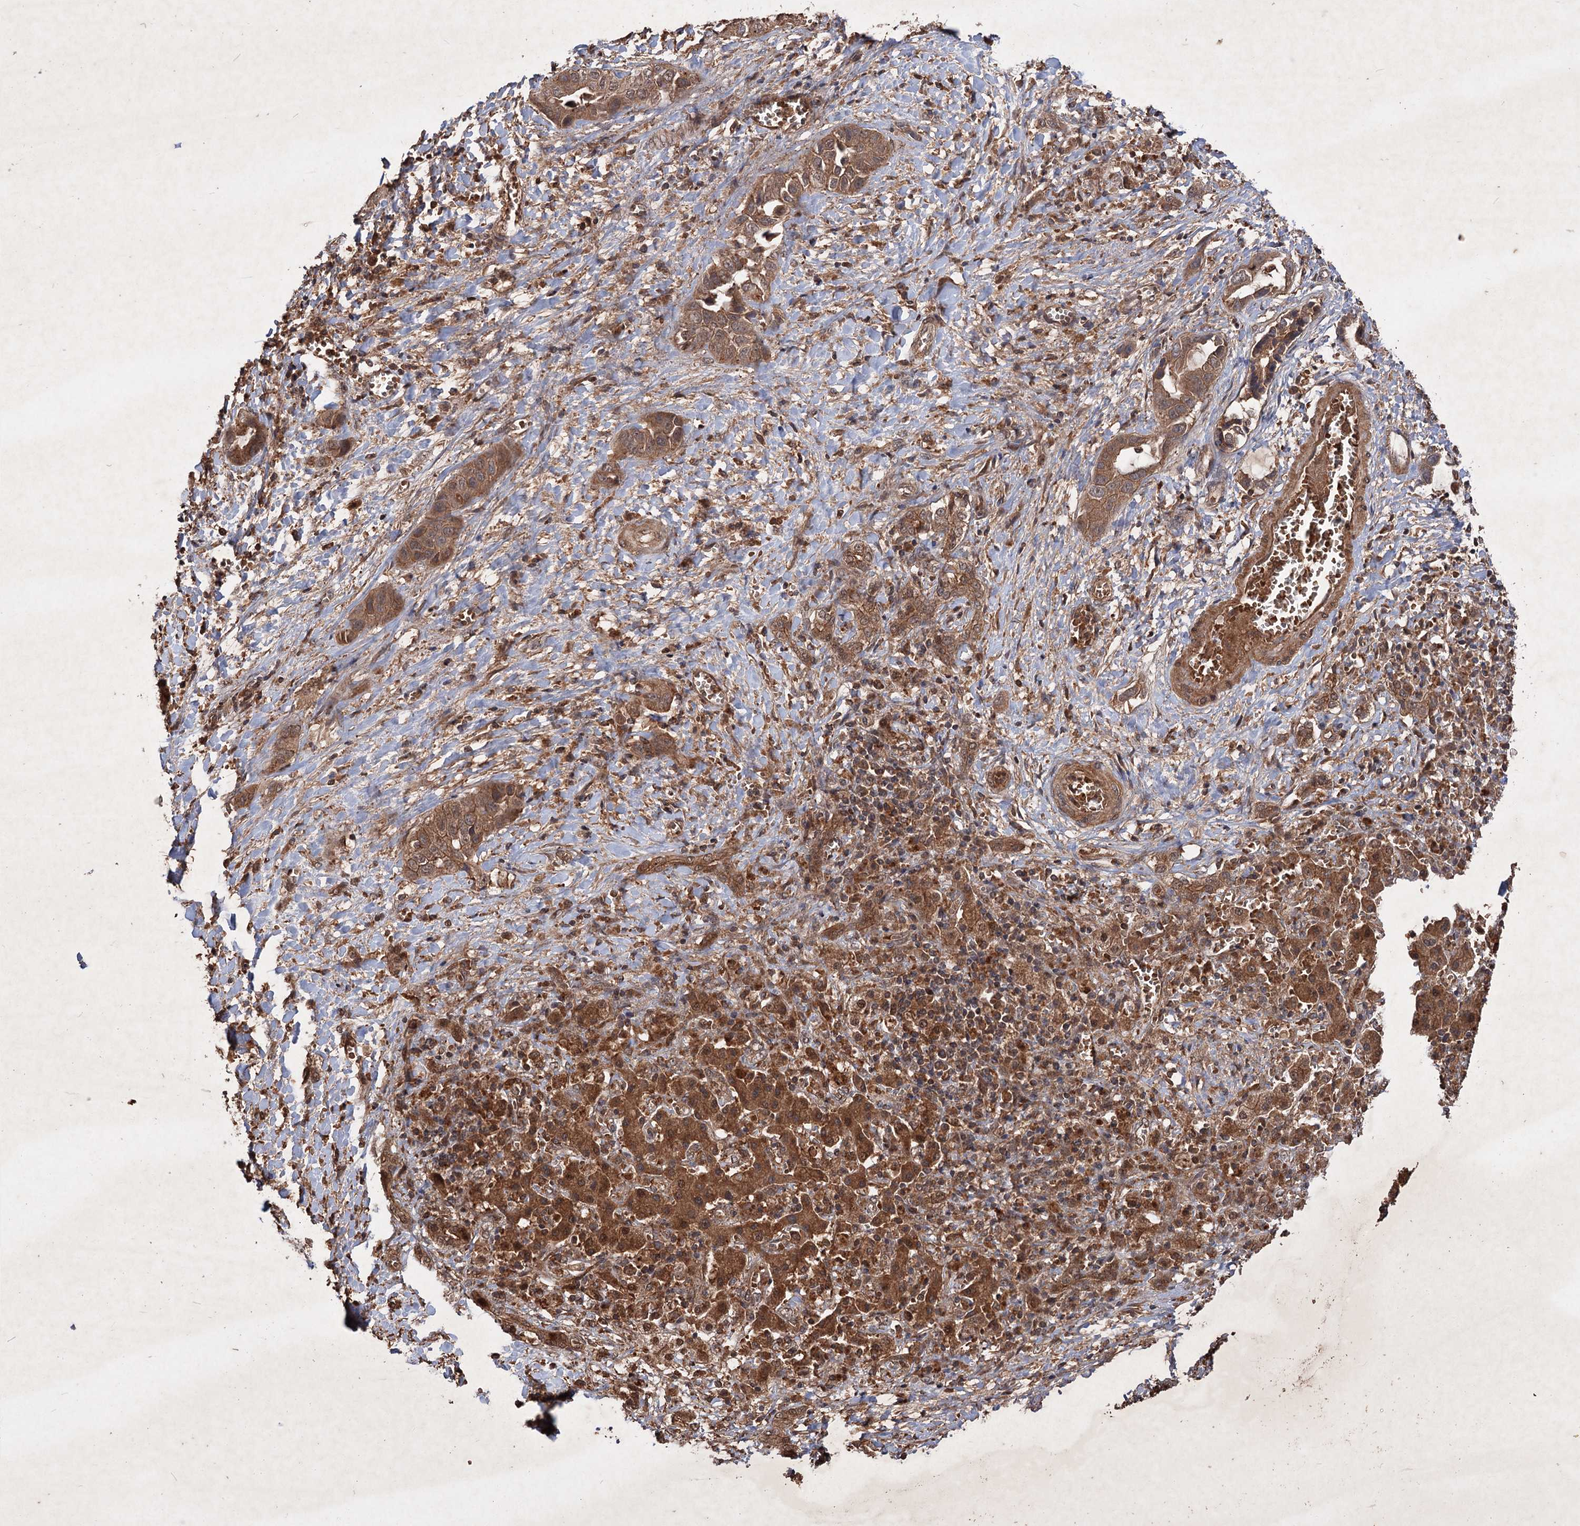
{"staining": {"intensity": "moderate", "quantity": ">75%", "location": "cytoplasmic/membranous,nuclear"}, "tissue": "liver cancer", "cell_type": "Tumor cells", "image_type": "cancer", "snomed": [{"axis": "morphology", "description": "Cholangiocarcinoma"}, {"axis": "topography", "description": "Liver"}], "caption": "Liver cholangiocarcinoma tissue reveals moderate cytoplasmic/membranous and nuclear expression in about >75% of tumor cells (Stains: DAB in brown, nuclei in blue, Microscopy: brightfield microscopy at high magnification).", "gene": "ADK", "patient": {"sex": "female", "age": 52}}